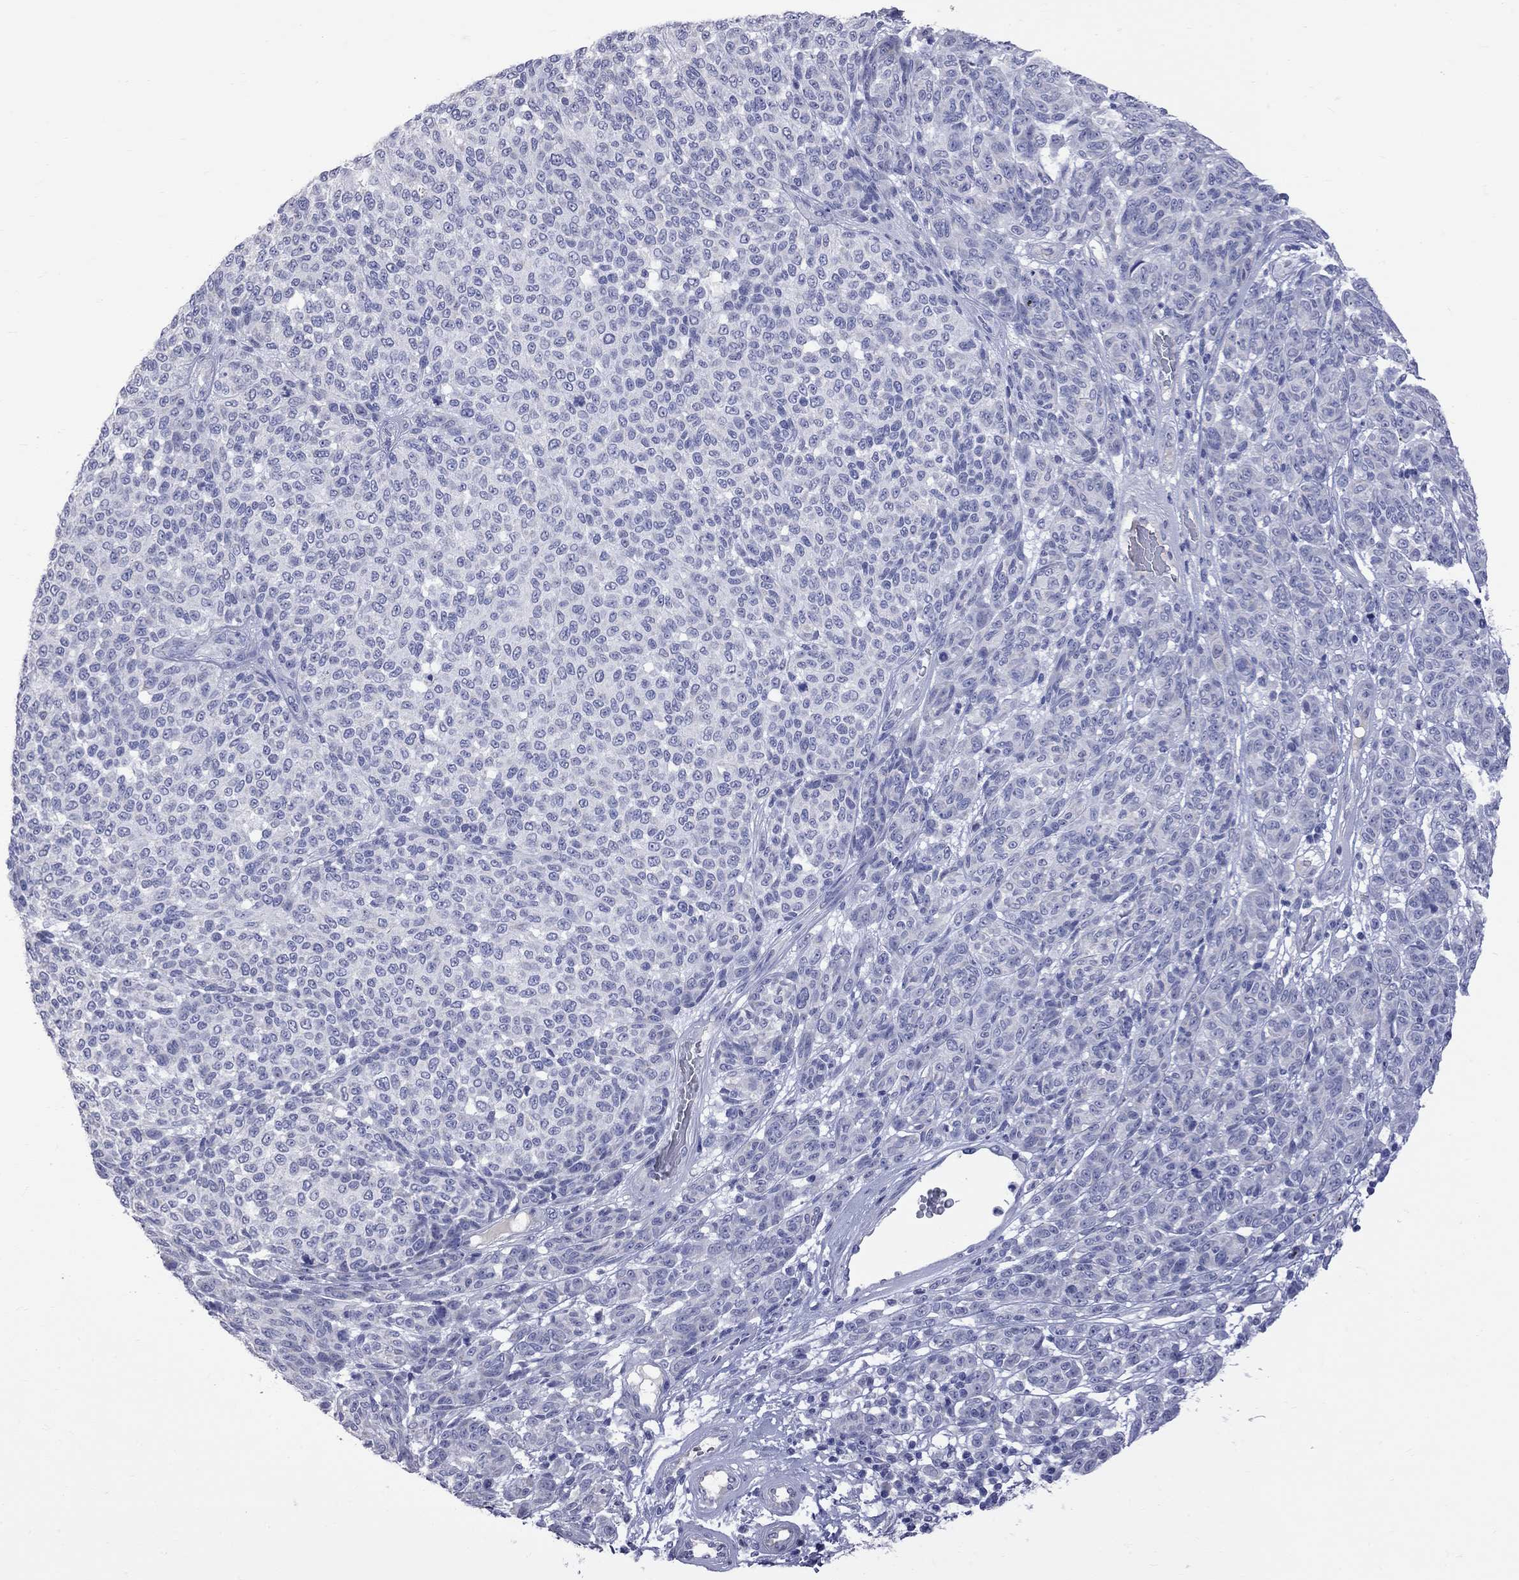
{"staining": {"intensity": "negative", "quantity": "none", "location": "none"}, "tissue": "melanoma", "cell_type": "Tumor cells", "image_type": "cancer", "snomed": [{"axis": "morphology", "description": "Malignant melanoma, NOS"}, {"axis": "topography", "description": "Skin"}], "caption": "Immunohistochemistry (IHC) histopathology image of neoplastic tissue: human melanoma stained with DAB (3,3'-diaminobenzidine) demonstrates no significant protein positivity in tumor cells.", "gene": "KCND2", "patient": {"sex": "male", "age": 59}}